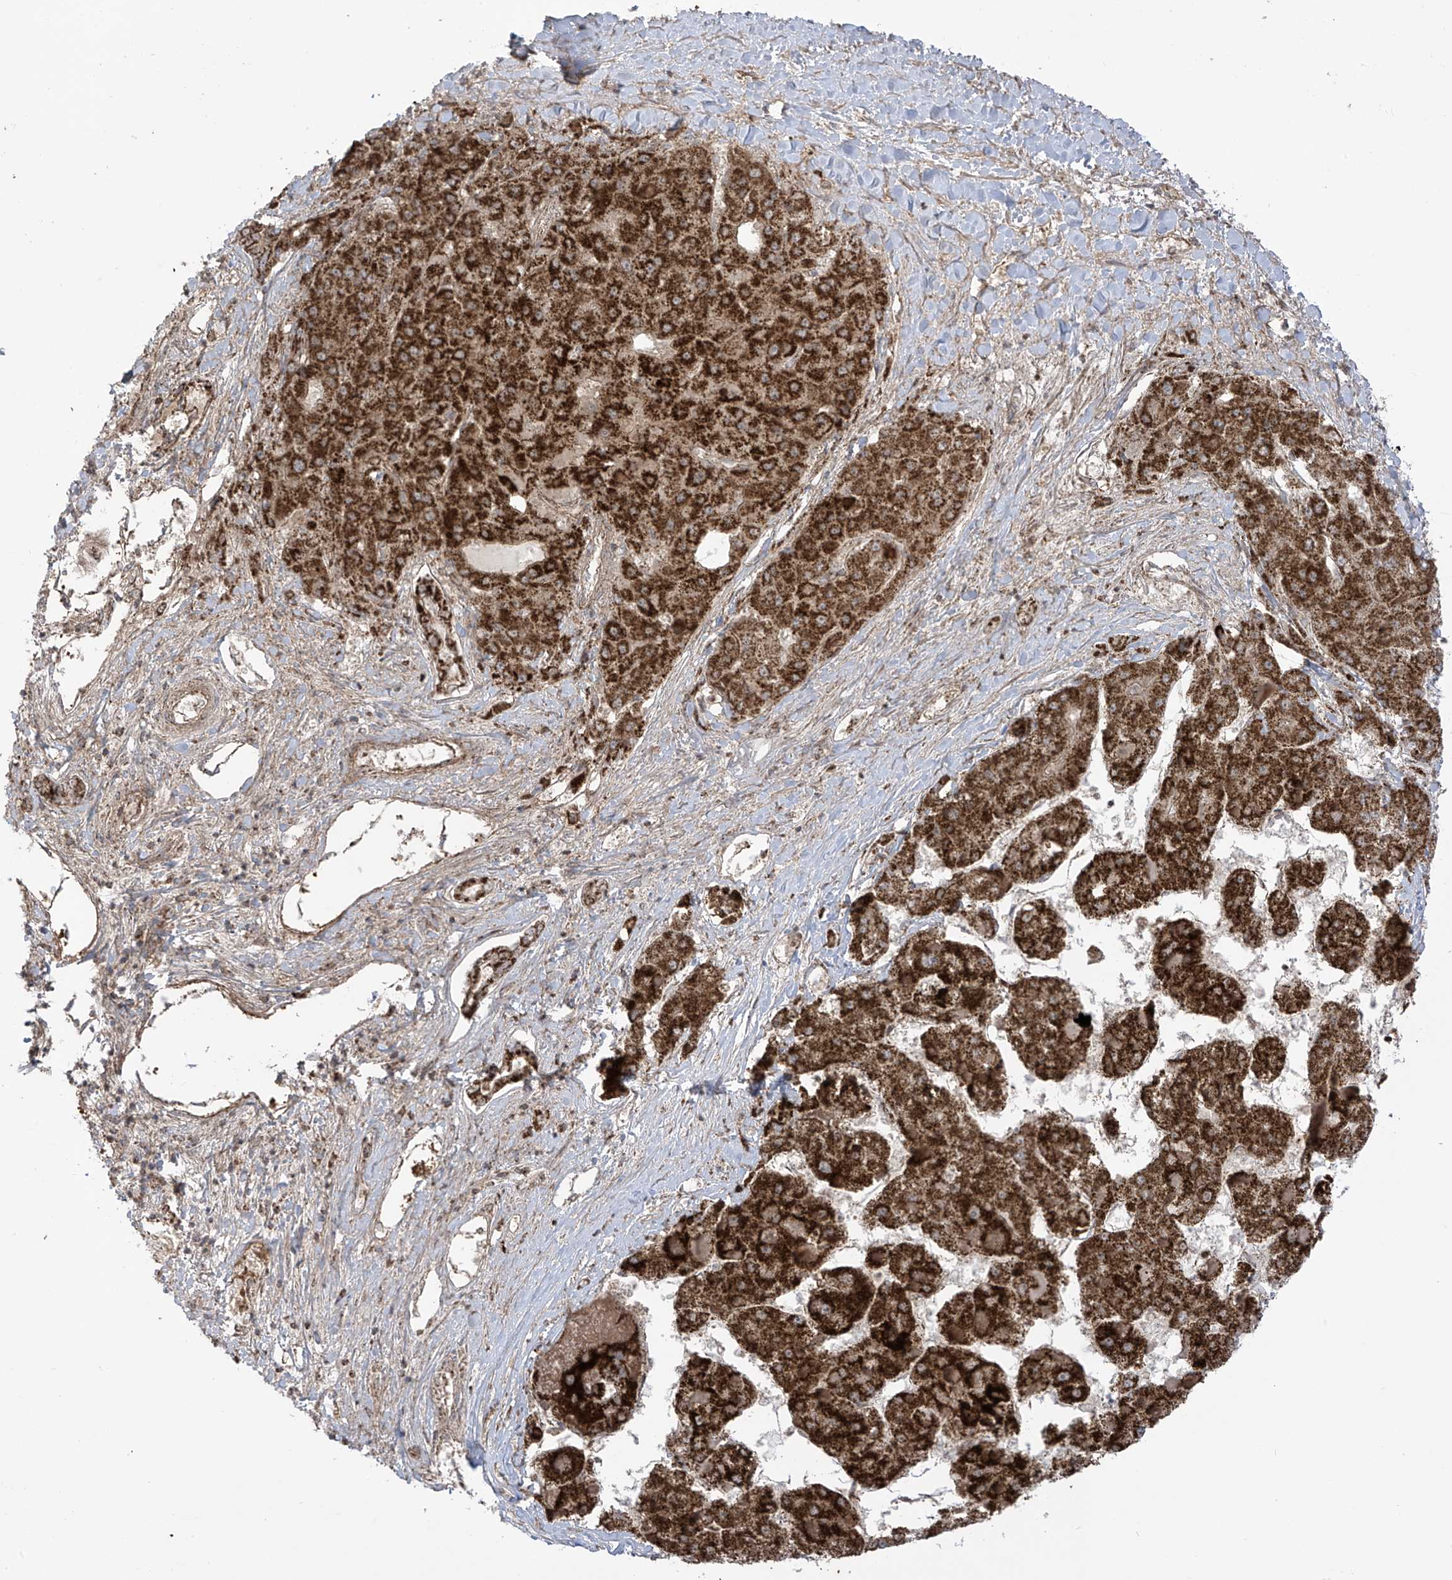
{"staining": {"intensity": "strong", "quantity": ">75%", "location": "cytoplasmic/membranous"}, "tissue": "liver cancer", "cell_type": "Tumor cells", "image_type": "cancer", "snomed": [{"axis": "morphology", "description": "Carcinoma, Hepatocellular, NOS"}, {"axis": "topography", "description": "Liver"}], "caption": "Brown immunohistochemical staining in liver hepatocellular carcinoma exhibits strong cytoplasmic/membranous expression in approximately >75% of tumor cells. The staining is performed using DAB (3,3'-diaminobenzidine) brown chromogen to label protein expression. The nuclei are counter-stained blue using hematoxylin.", "gene": "REPS1", "patient": {"sex": "female", "age": 73}}